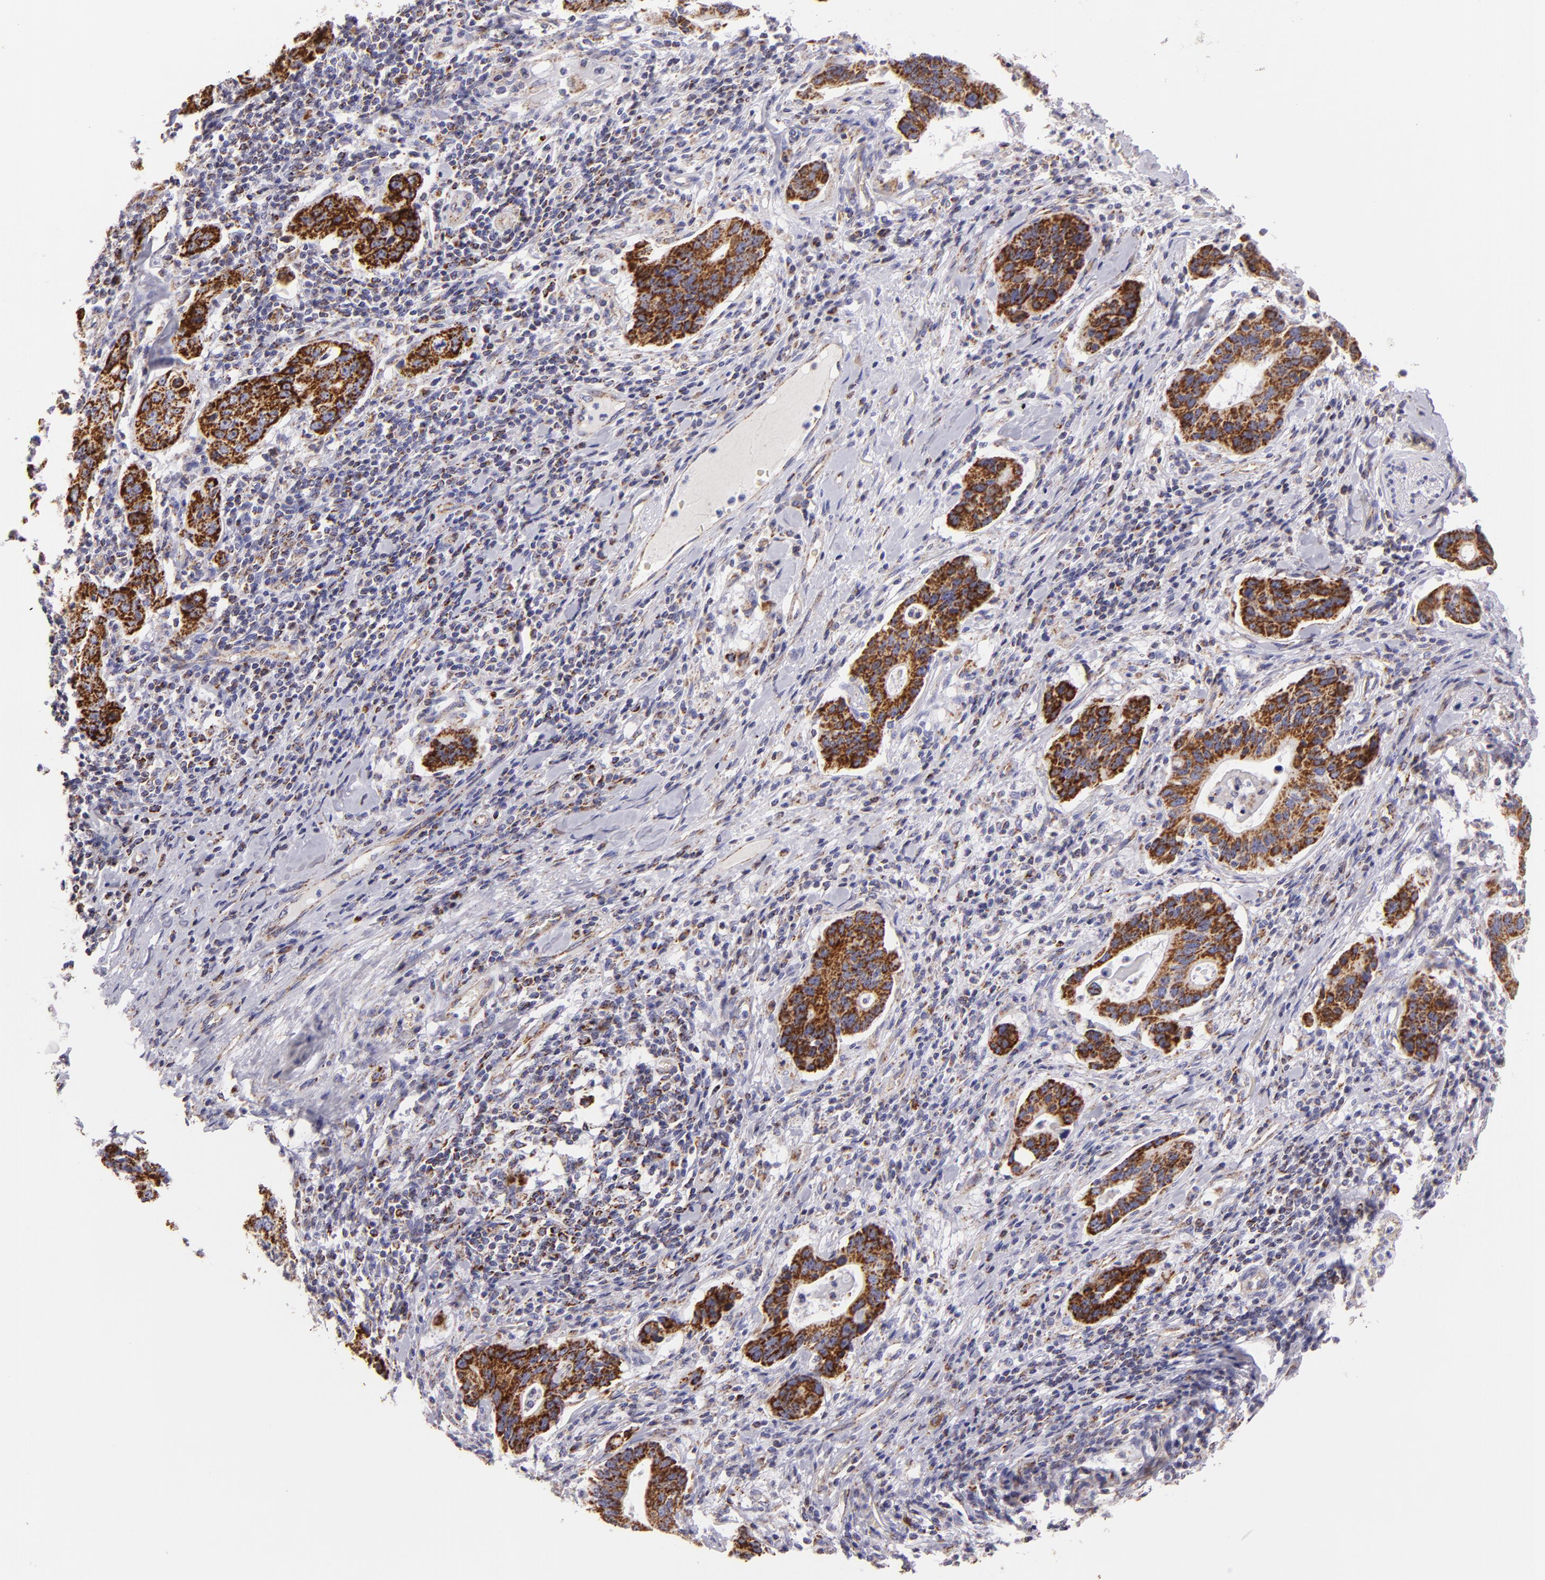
{"staining": {"intensity": "strong", "quantity": ">75%", "location": "cytoplasmic/membranous"}, "tissue": "stomach cancer", "cell_type": "Tumor cells", "image_type": "cancer", "snomed": [{"axis": "morphology", "description": "Adenocarcinoma, NOS"}, {"axis": "topography", "description": "Esophagus"}, {"axis": "topography", "description": "Stomach"}], "caption": "IHC photomicrograph of human adenocarcinoma (stomach) stained for a protein (brown), which demonstrates high levels of strong cytoplasmic/membranous staining in about >75% of tumor cells.", "gene": "HSPD1", "patient": {"sex": "male", "age": 74}}